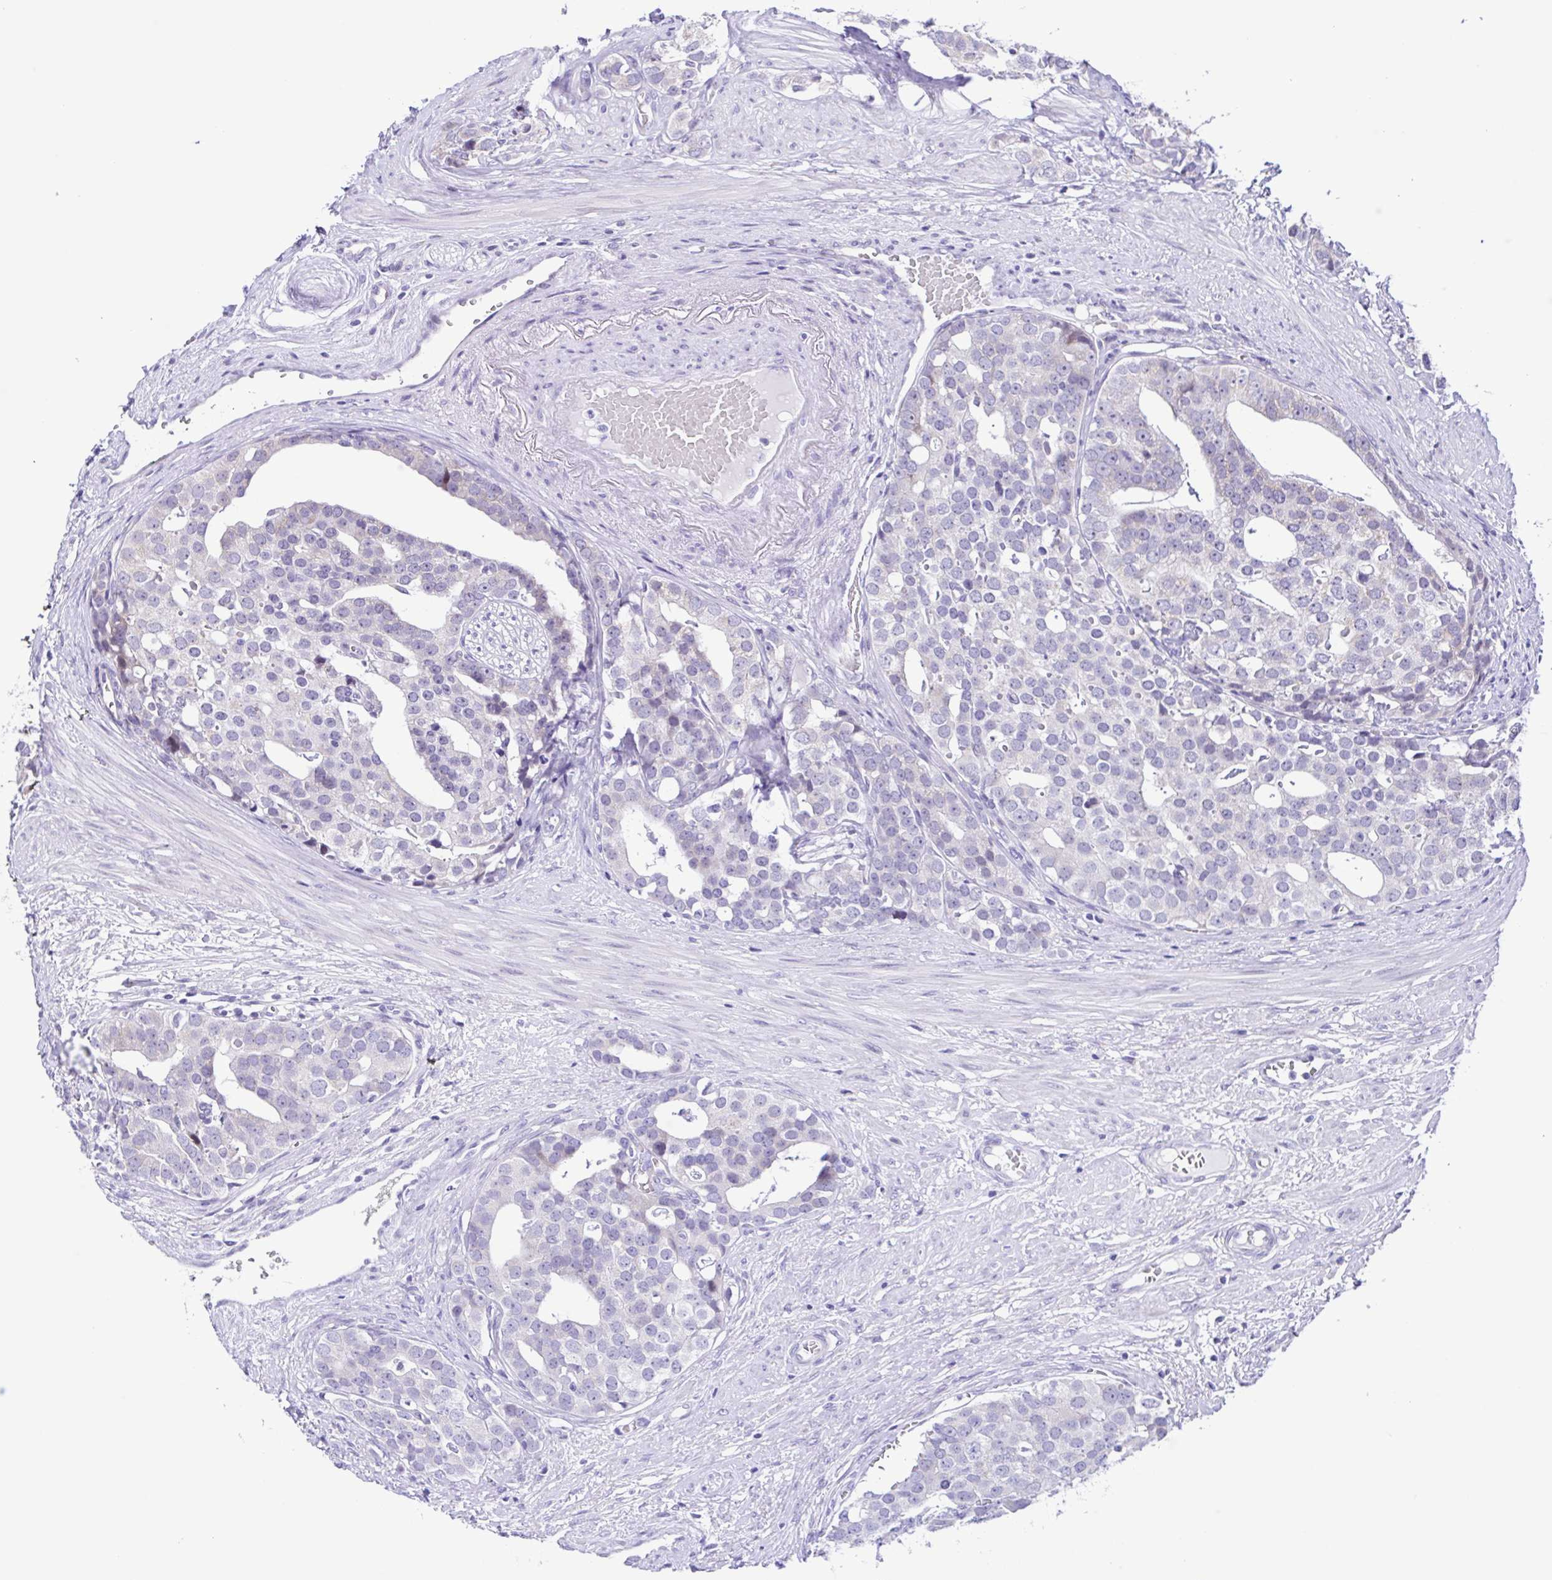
{"staining": {"intensity": "negative", "quantity": "none", "location": "none"}, "tissue": "prostate cancer", "cell_type": "Tumor cells", "image_type": "cancer", "snomed": [{"axis": "morphology", "description": "Adenocarcinoma, High grade"}, {"axis": "topography", "description": "Prostate"}], "caption": "A high-resolution micrograph shows immunohistochemistry (IHC) staining of prostate cancer (adenocarcinoma (high-grade)), which displays no significant staining in tumor cells.", "gene": "TGM3", "patient": {"sex": "male", "age": 71}}